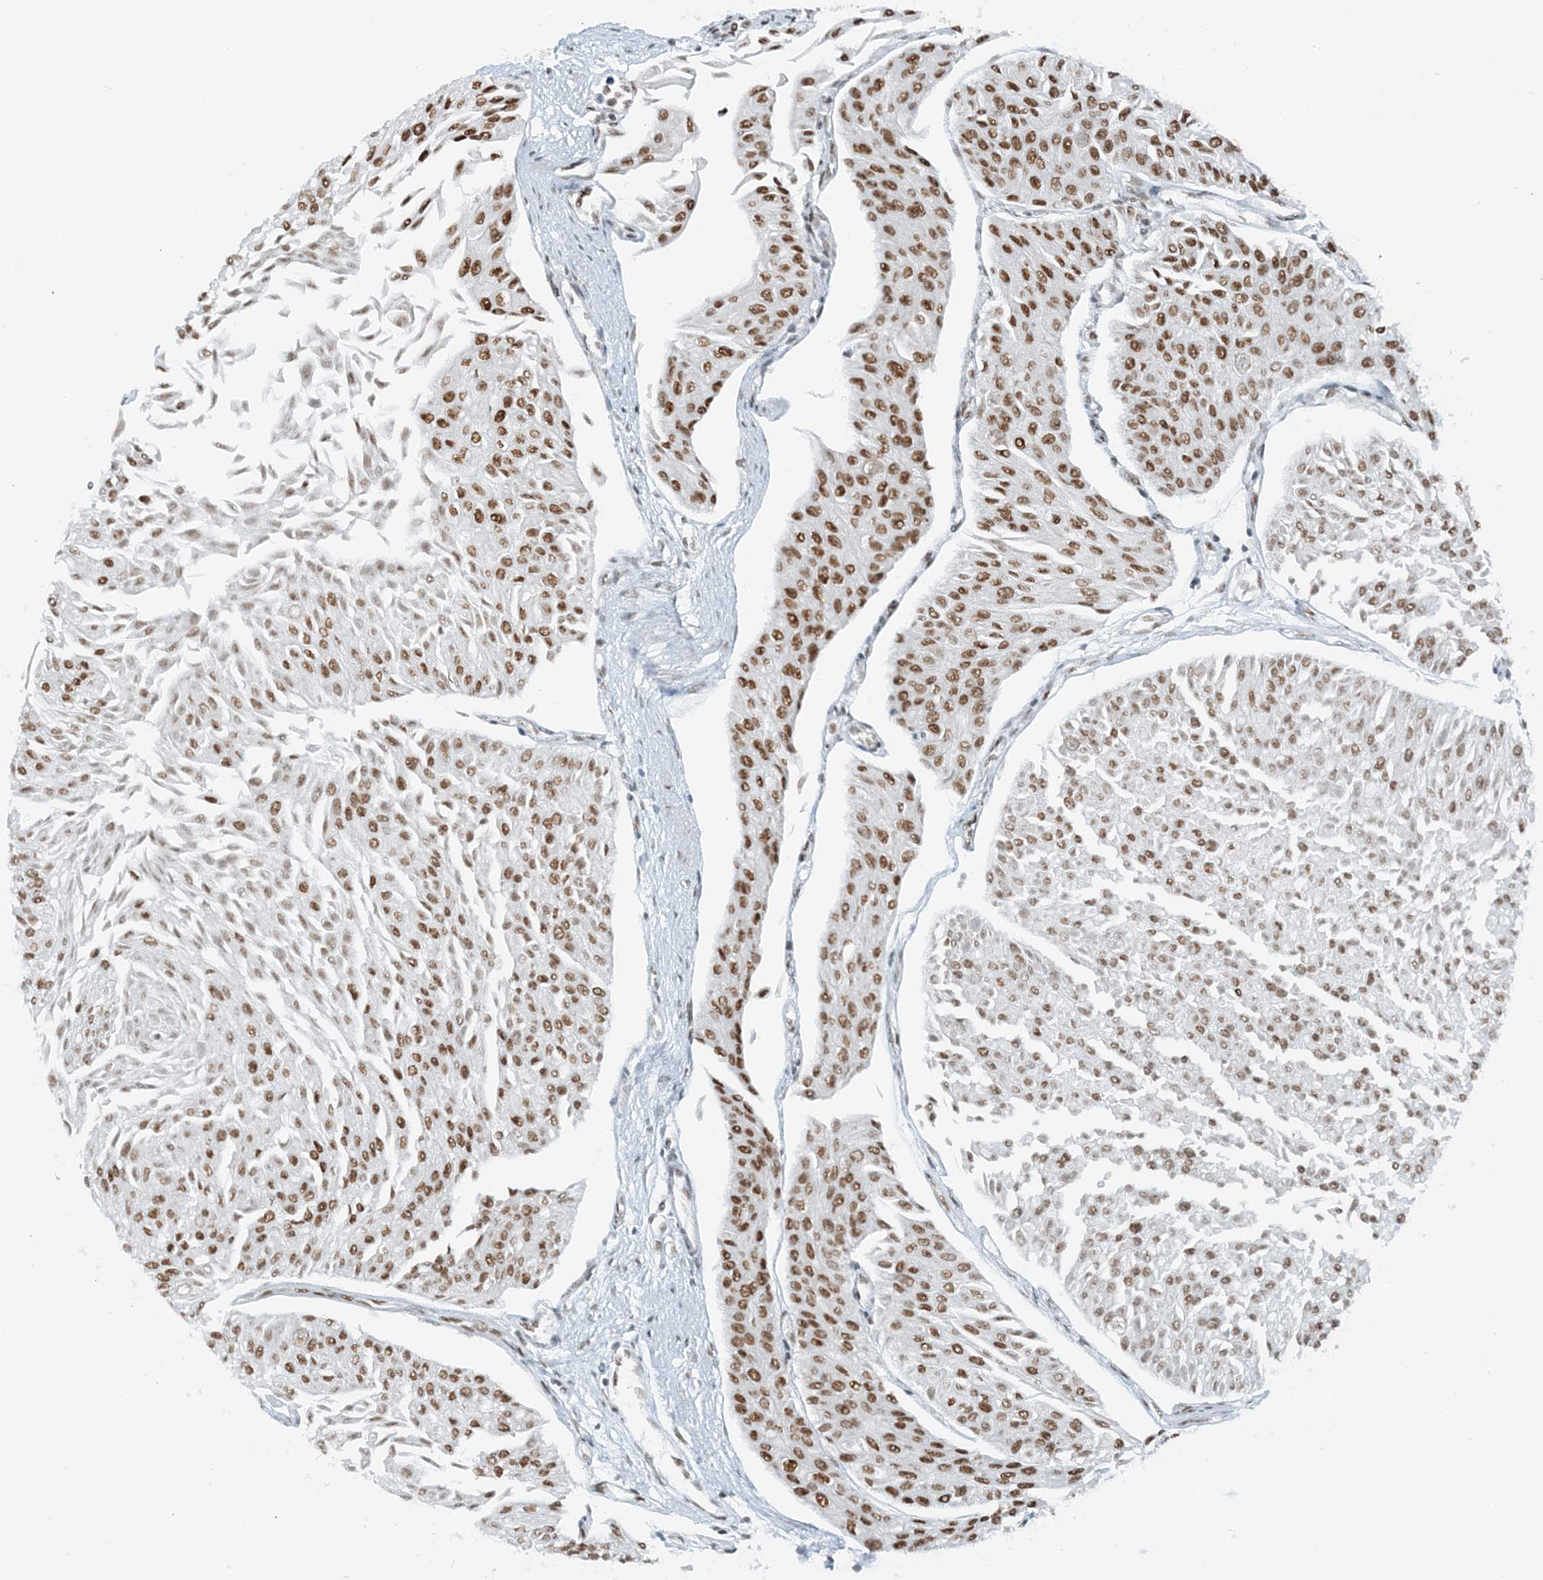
{"staining": {"intensity": "moderate", "quantity": ">75%", "location": "nuclear"}, "tissue": "urothelial cancer", "cell_type": "Tumor cells", "image_type": "cancer", "snomed": [{"axis": "morphology", "description": "Urothelial carcinoma, Low grade"}, {"axis": "topography", "description": "Urinary bladder"}], "caption": "Moderate nuclear expression is seen in approximately >75% of tumor cells in urothelial cancer.", "gene": "ZNF500", "patient": {"sex": "male", "age": 67}}